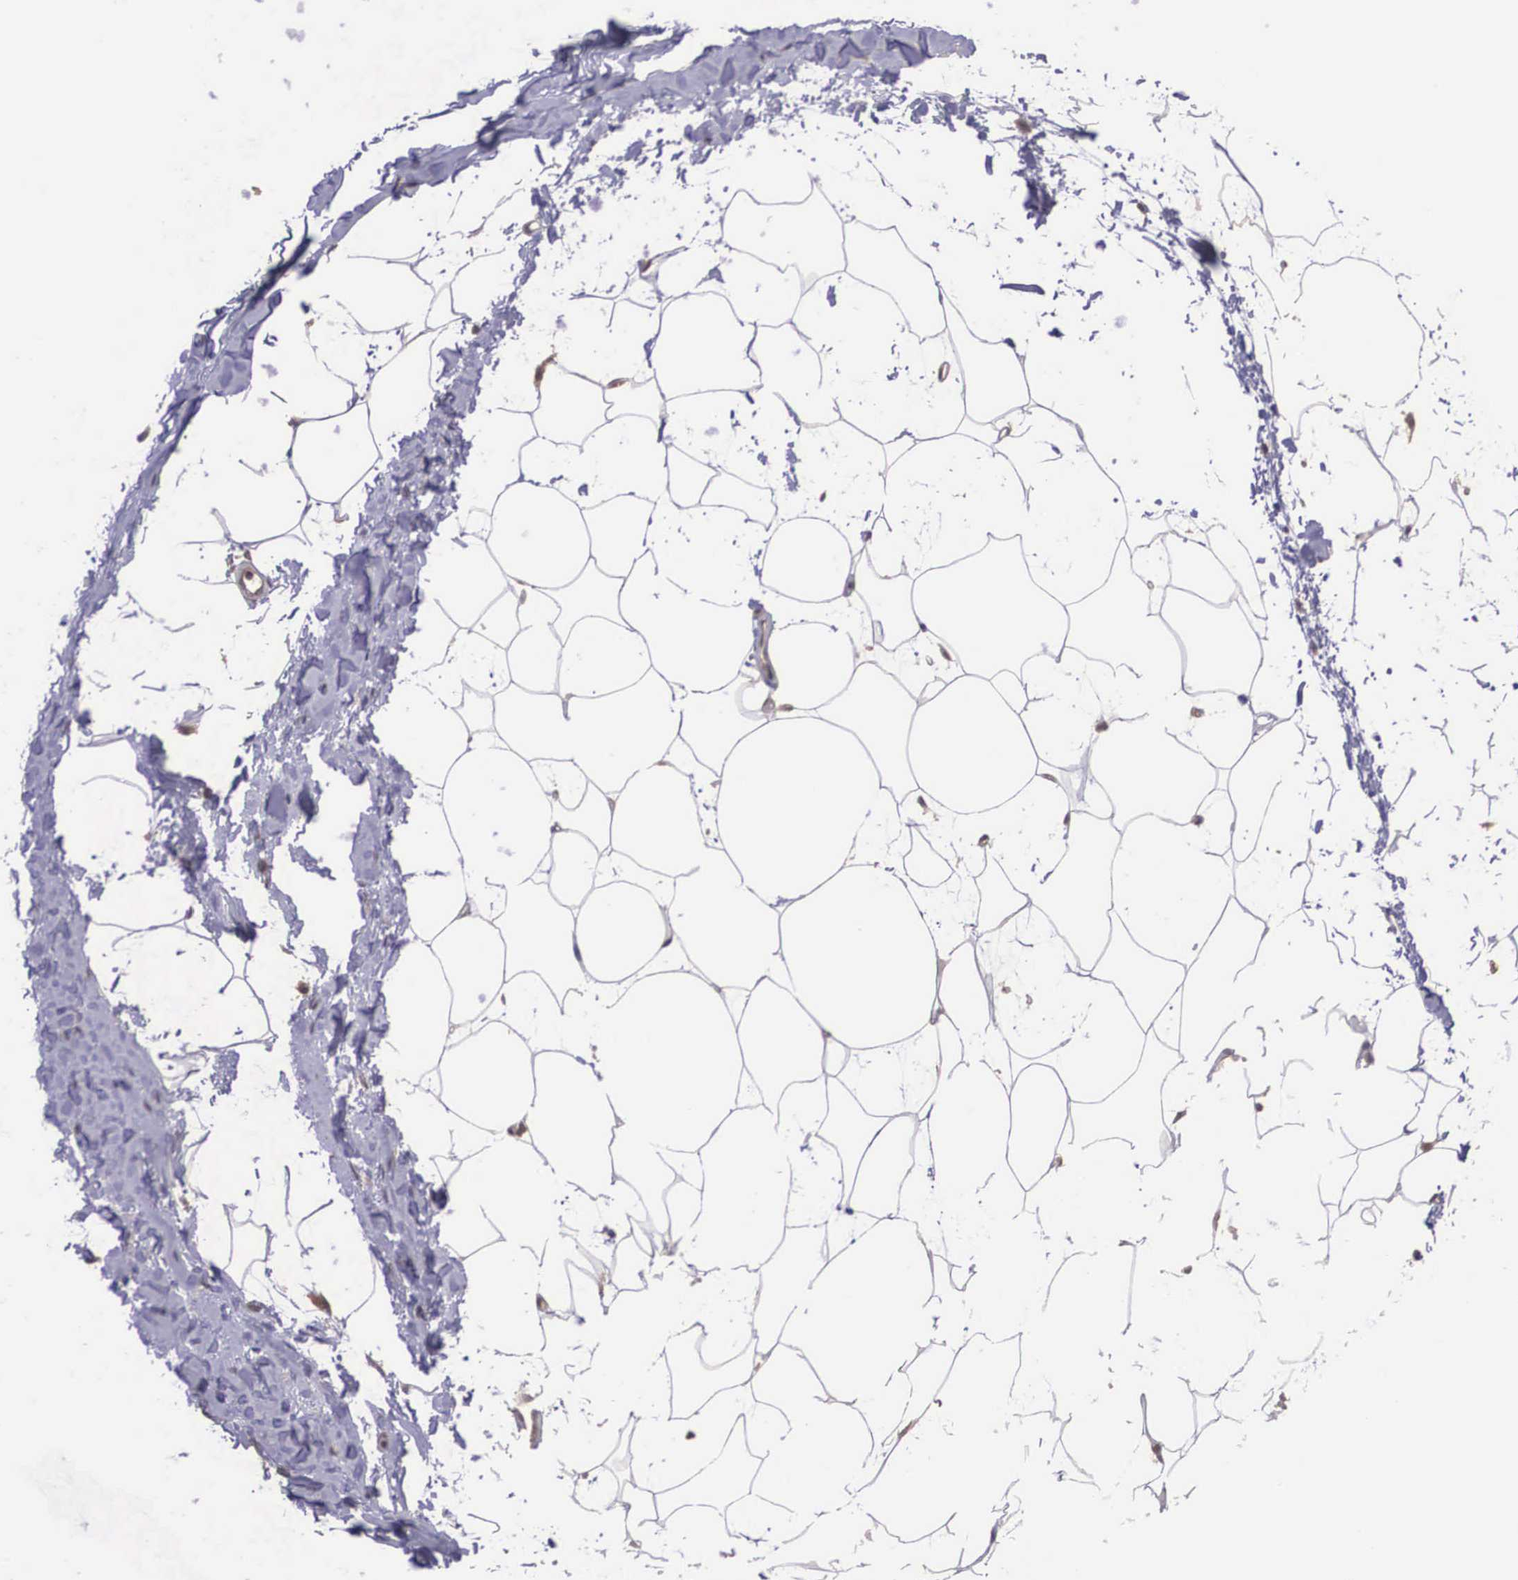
{"staining": {"intensity": "moderate", "quantity": "25%-75%", "location": "nuclear"}, "tissue": "adipose tissue", "cell_type": "Adipocytes", "image_type": "normal", "snomed": [{"axis": "morphology", "description": "Normal tissue, NOS"}, {"axis": "topography", "description": "Breast"}], "caption": "Moderate nuclear positivity for a protein is appreciated in about 25%-75% of adipocytes of benign adipose tissue using immunohistochemistry (IHC).", "gene": "VASH1", "patient": {"sex": "female", "age": 45}}